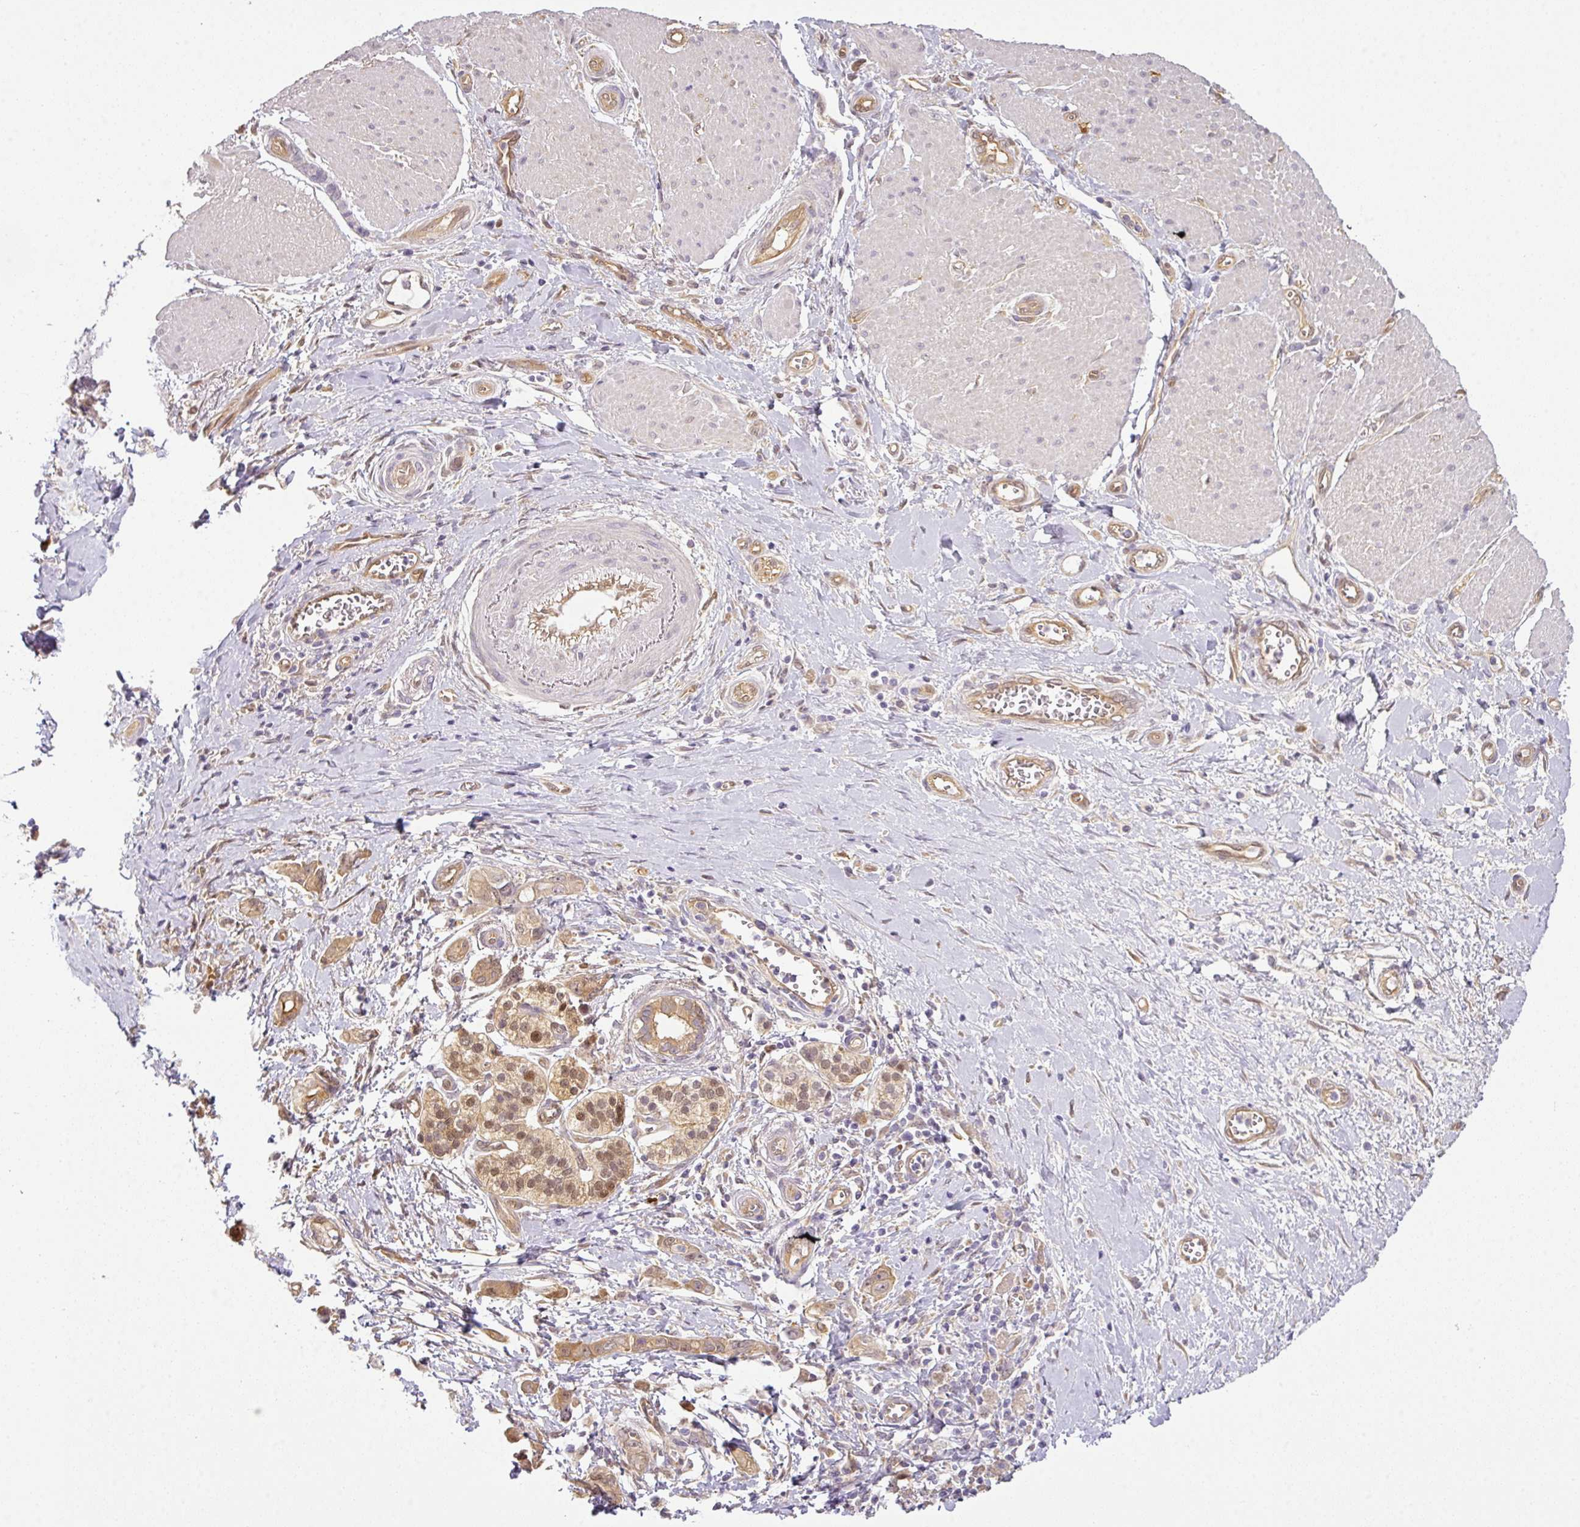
{"staining": {"intensity": "weak", "quantity": ">75%", "location": "cytoplasmic/membranous,nuclear"}, "tissue": "pancreatic cancer", "cell_type": "Tumor cells", "image_type": "cancer", "snomed": [{"axis": "morphology", "description": "Adenocarcinoma, NOS"}, {"axis": "topography", "description": "Pancreas"}], "caption": "The image shows a brown stain indicating the presence of a protein in the cytoplasmic/membranous and nuclear of tumor cells in pancreatic cancer. (DAB (3,3'-diaminobenzidine) IHC, brown staining for protein, blue staining for nuclei).", "gene": "ANKRD18A", "patient": {"sex": "male", "age": 68}}